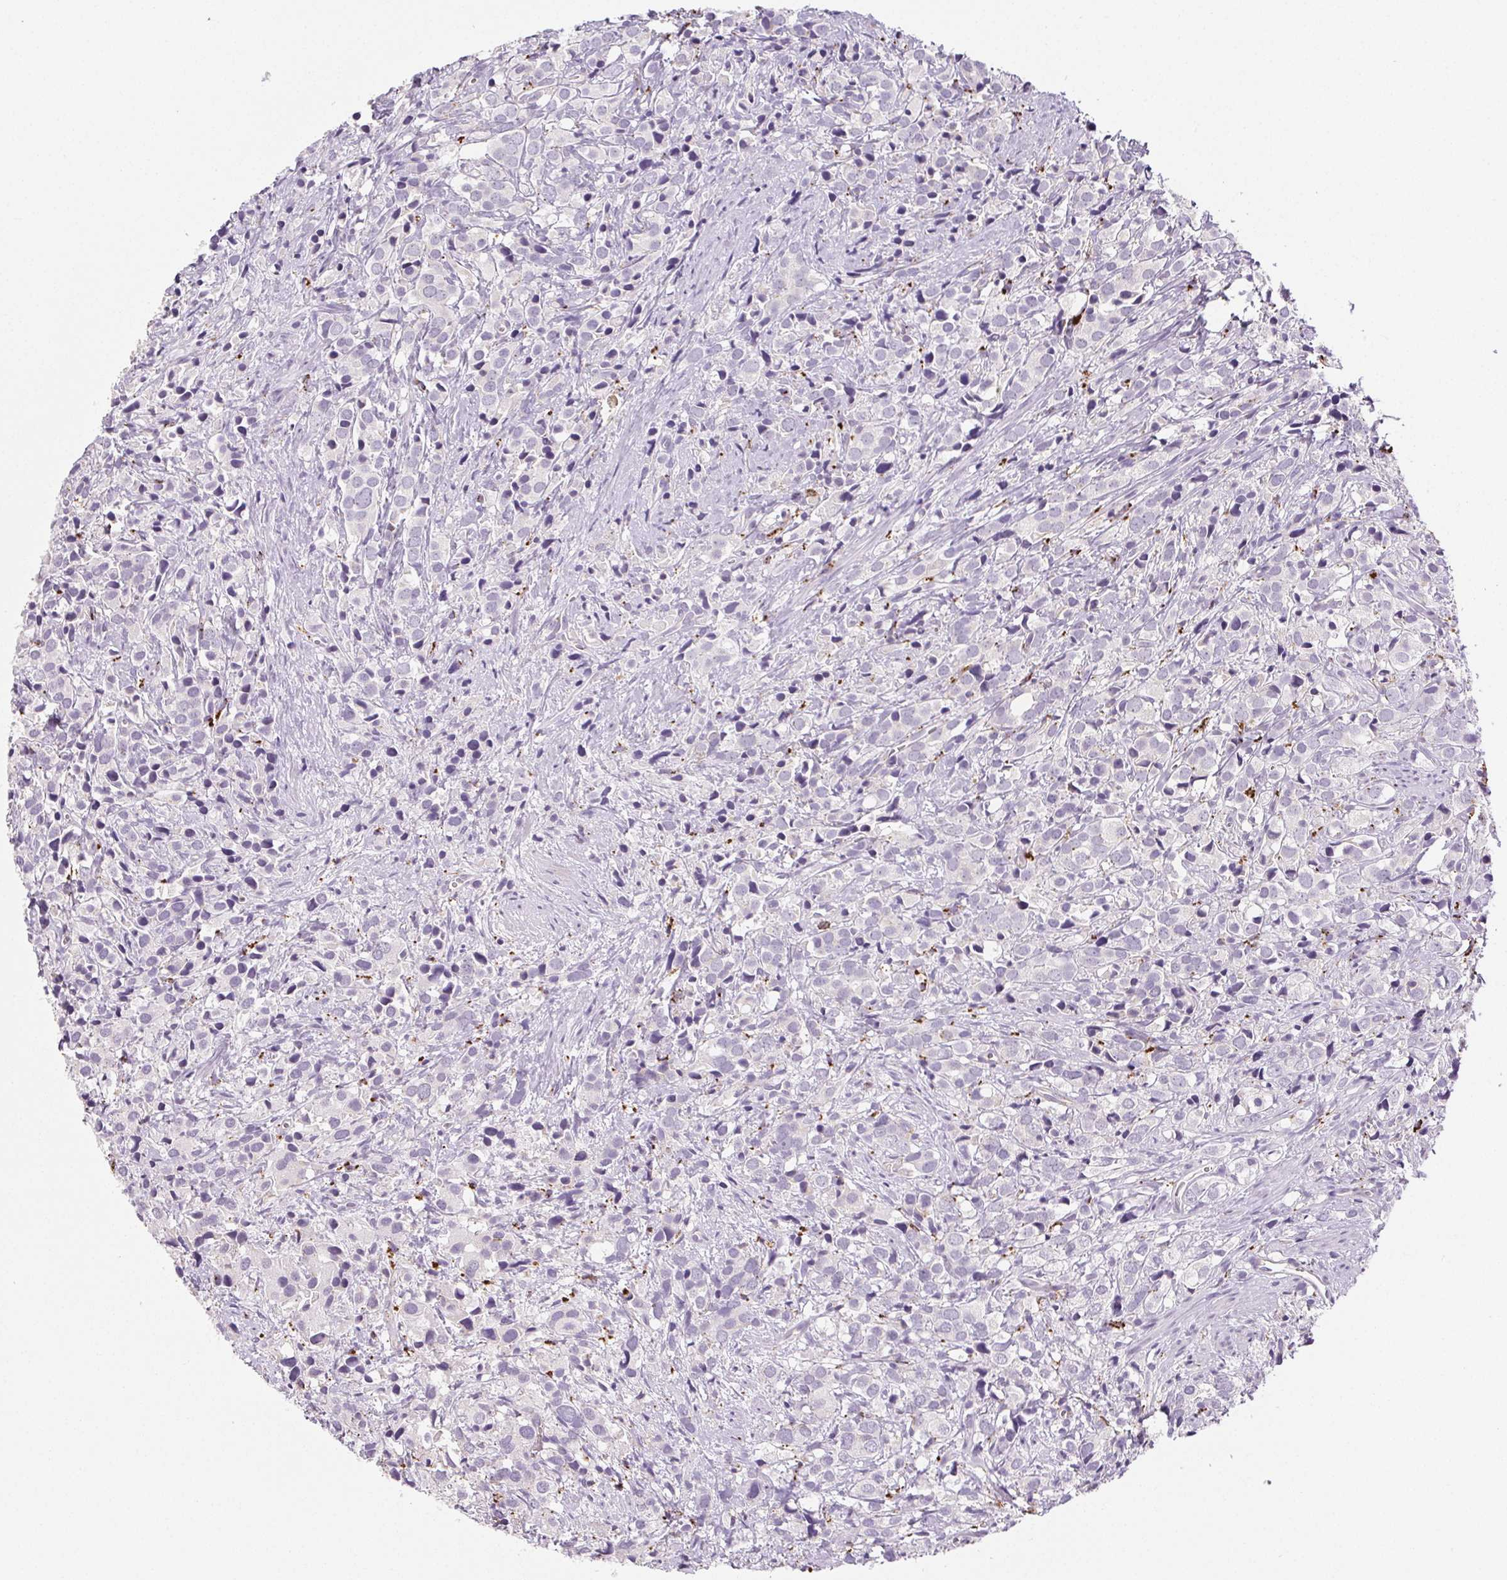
{"staining": {"intensity": "negative", "quantity": "none", "location": "none"}, "tissue": "prostate cancer", "cell_type": "Tumor cells", "image_type": "cancer", "snomed": [{"axis": "morphology", "description": "Adenocarcinoma, High grade"}, {"axis": "topography", "description": "Prostate"}], "caption": "Human prostate cancer (adenocarcinoma (high-grade)) stained for a protein using immunohistochemistry (IHC) exhibits no expression in tumor cells.", "gene": "LIPA", "patient": {"sex": "male", "age": 86}}